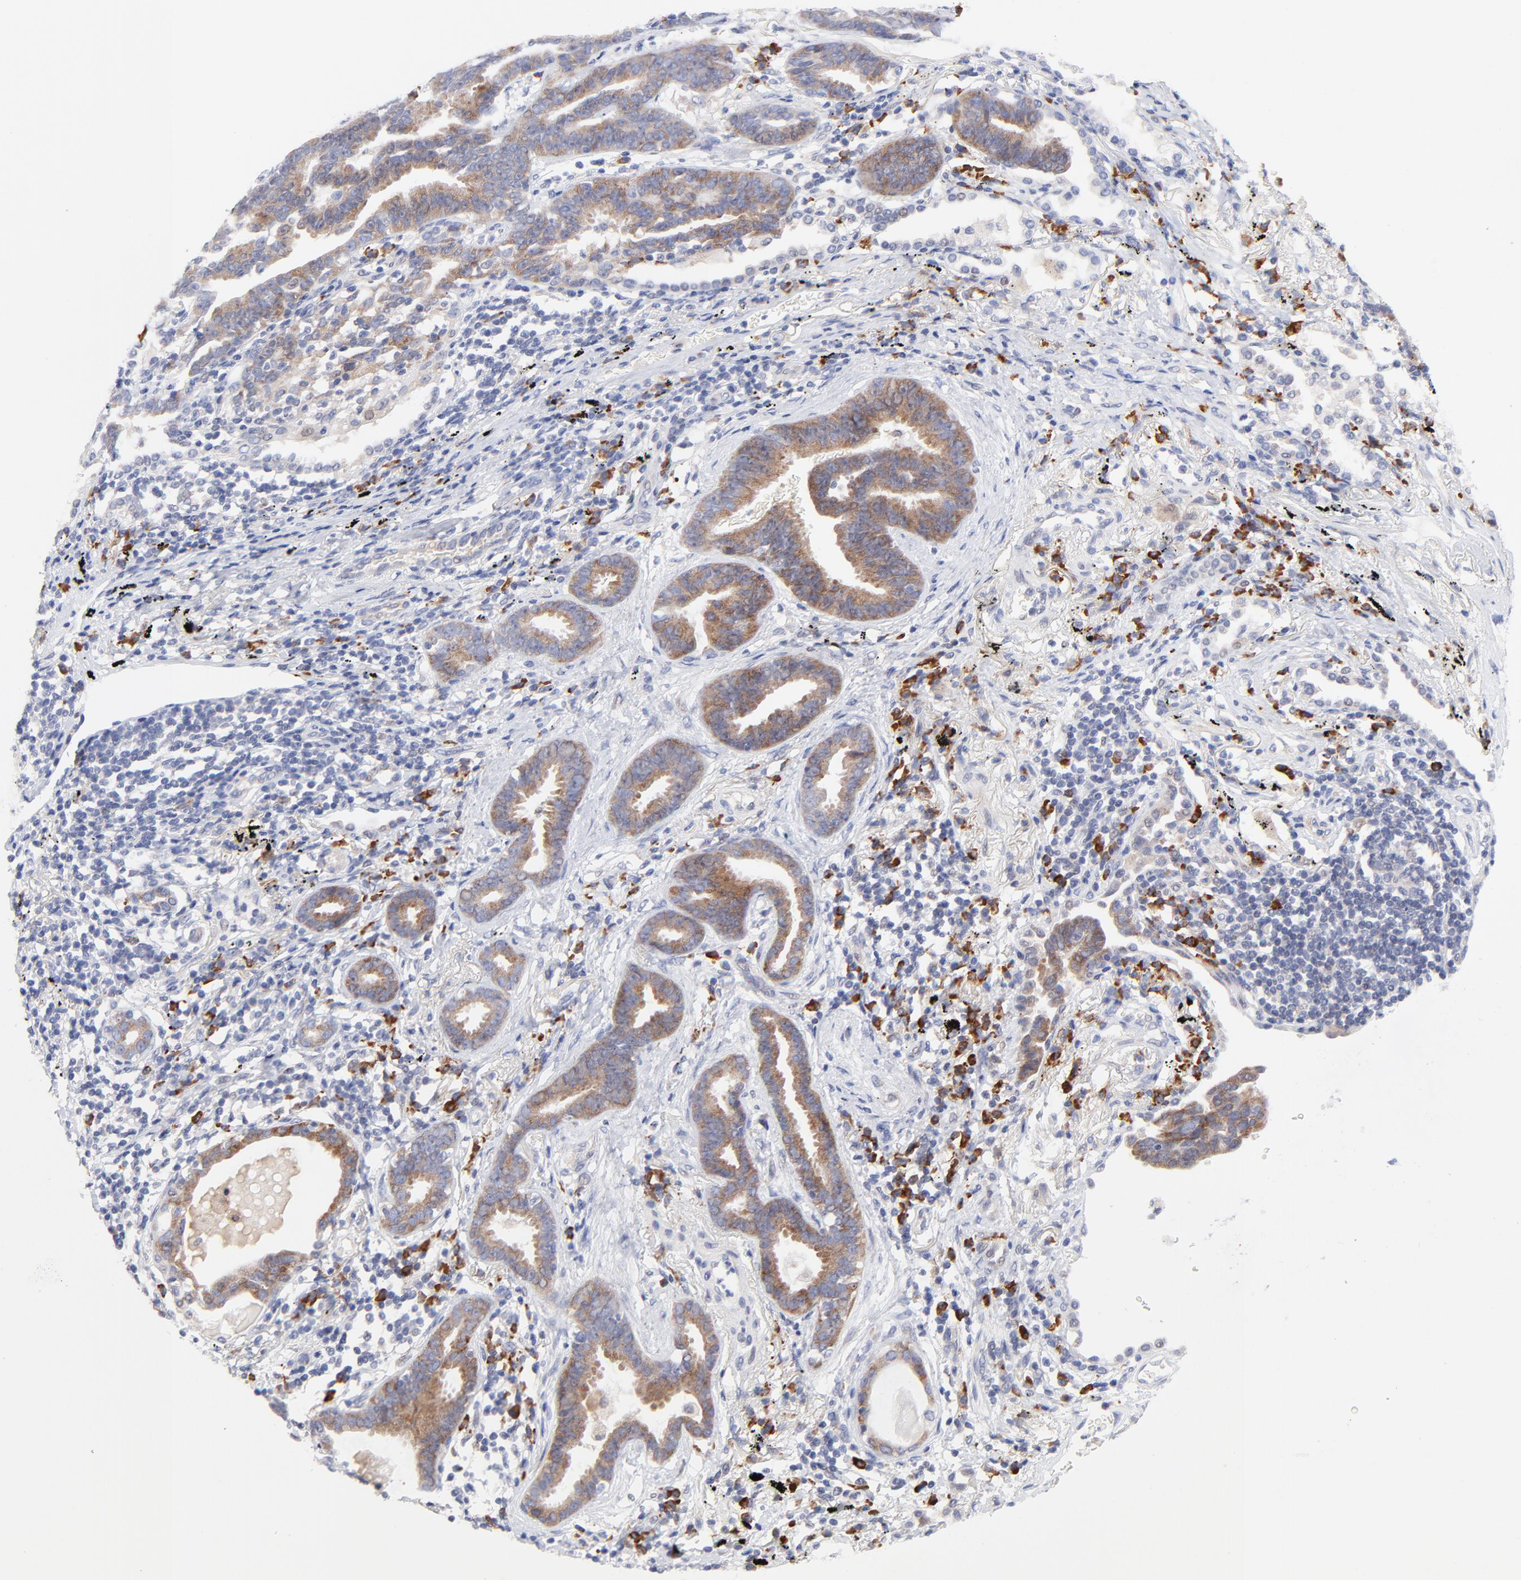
{"staining": {"intensity": "moderate", "quantity": ">75%", "location": "cytoplasmic/membranous"}, "tissue": "lung cancer", "cell_type": "Tumor cells", "image_type": "cancer", "snomed": [{"axis": "morphology", "description": "Adenocarcinoma, NOS"}, {"axis": "topography", "description": "Lung"}], "caption": "This is an image of immunohistochemistry staining of lung cancer (adenocarcinoma), which shows moderate expression in the cytoplasmic/membranous of tumor cells.", "gene": "AFF2", "patient": {"sex": "female", "age": 64}}